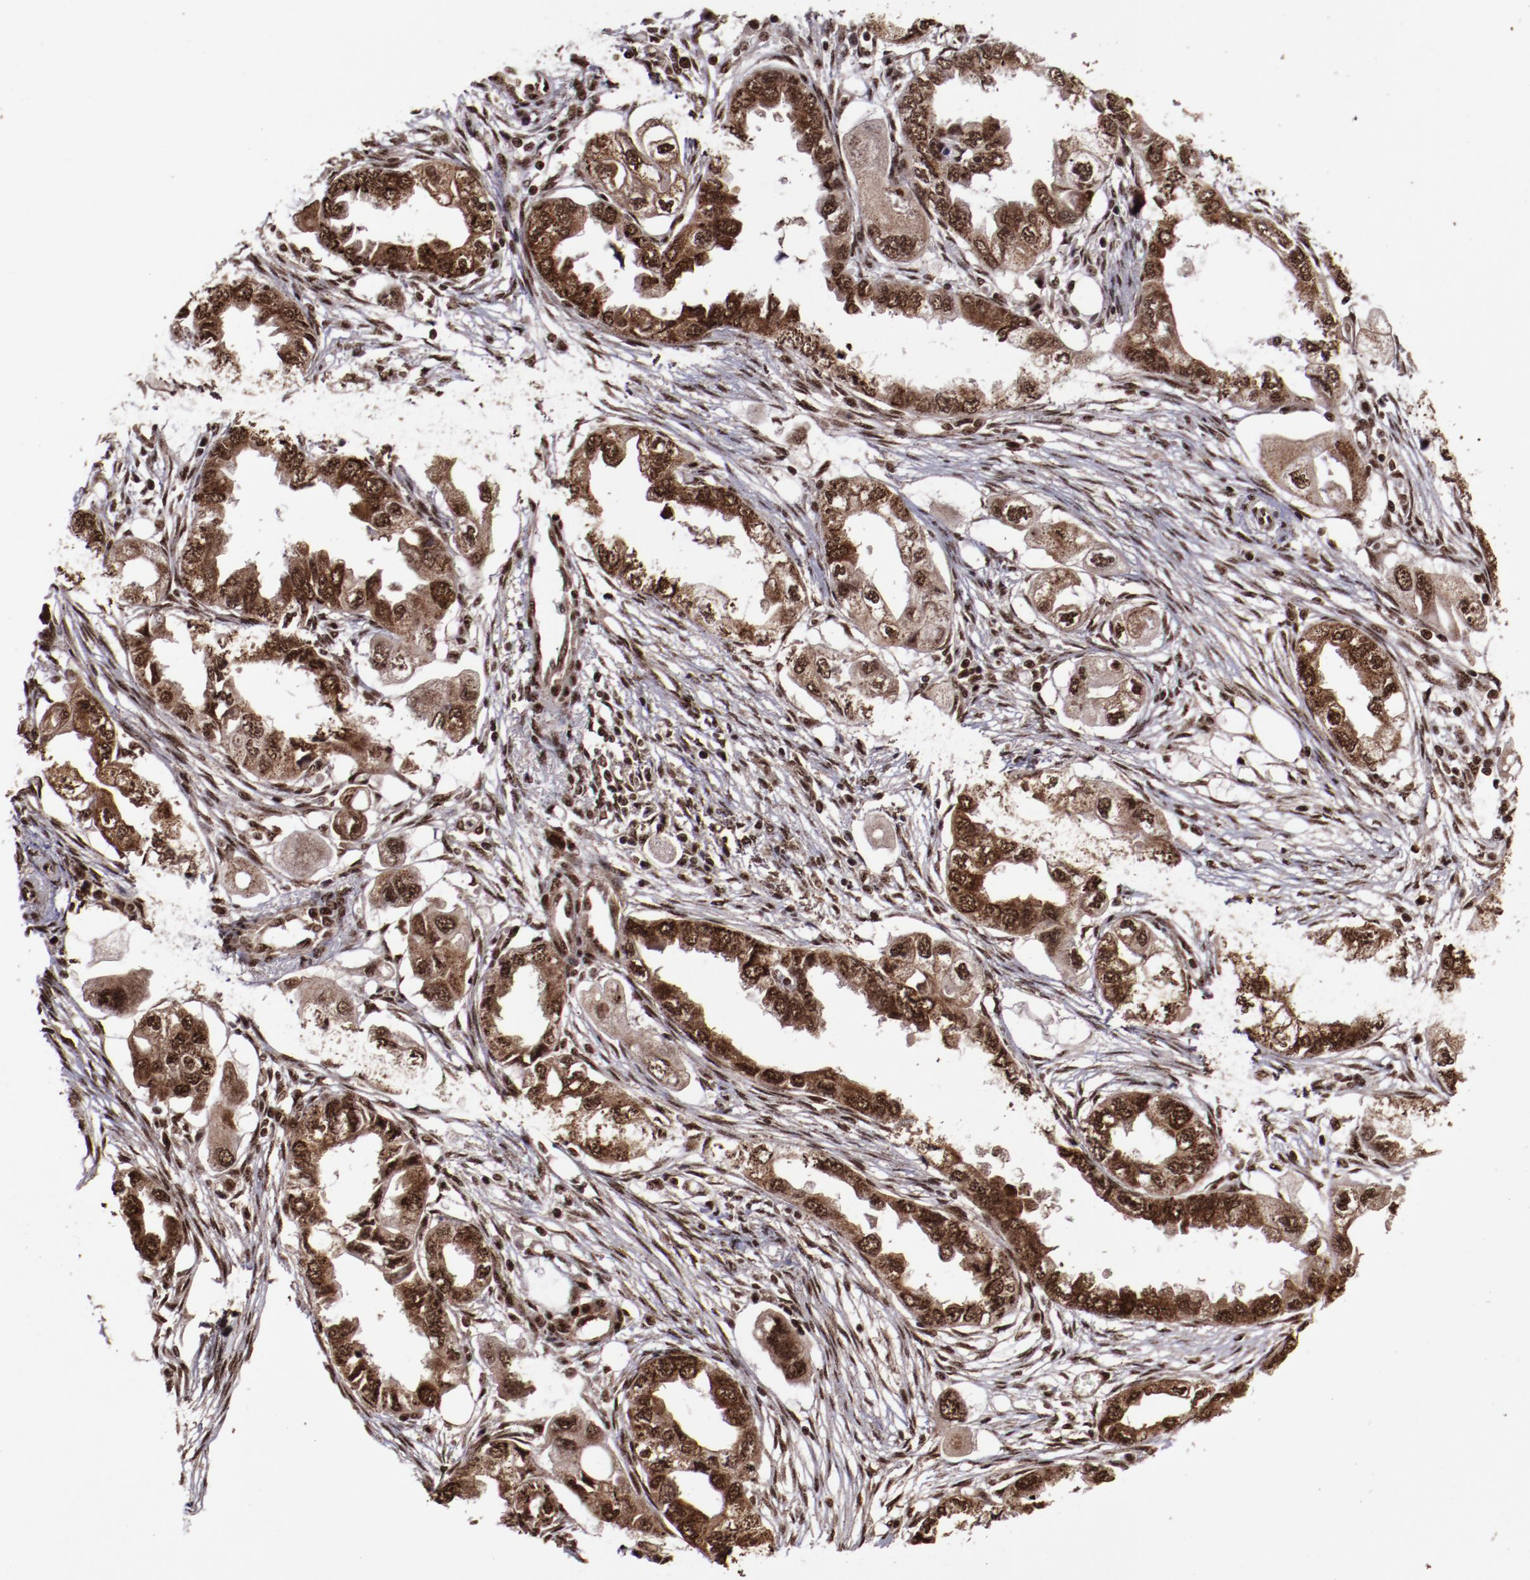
{"staining": {"intensity": "moderate", "quantity": ">75%", "location": "cytoplasmic/membranous,nuclear"}, "tissue": "endometrial cancer", "cell_type": "Tumor cells", "image_type": "cancer", "snomed": [{"axis": "morphology", "description": "Adenocarcinoma, NOS"}, {"axis": "topography", "description": "Endometrium"}], "caption": "Immunohistochemistry (IHC) of endometrial cancer displays medium levels of moderate cytoplasmic/membranous and nuclear staining in about >75% of tumor cells. Immunohistochemistry stains the protein of interest in brown and the nuclei are stained blue.", "gene": "SNW1", "patient": {"sex": "female", "age": 67}}